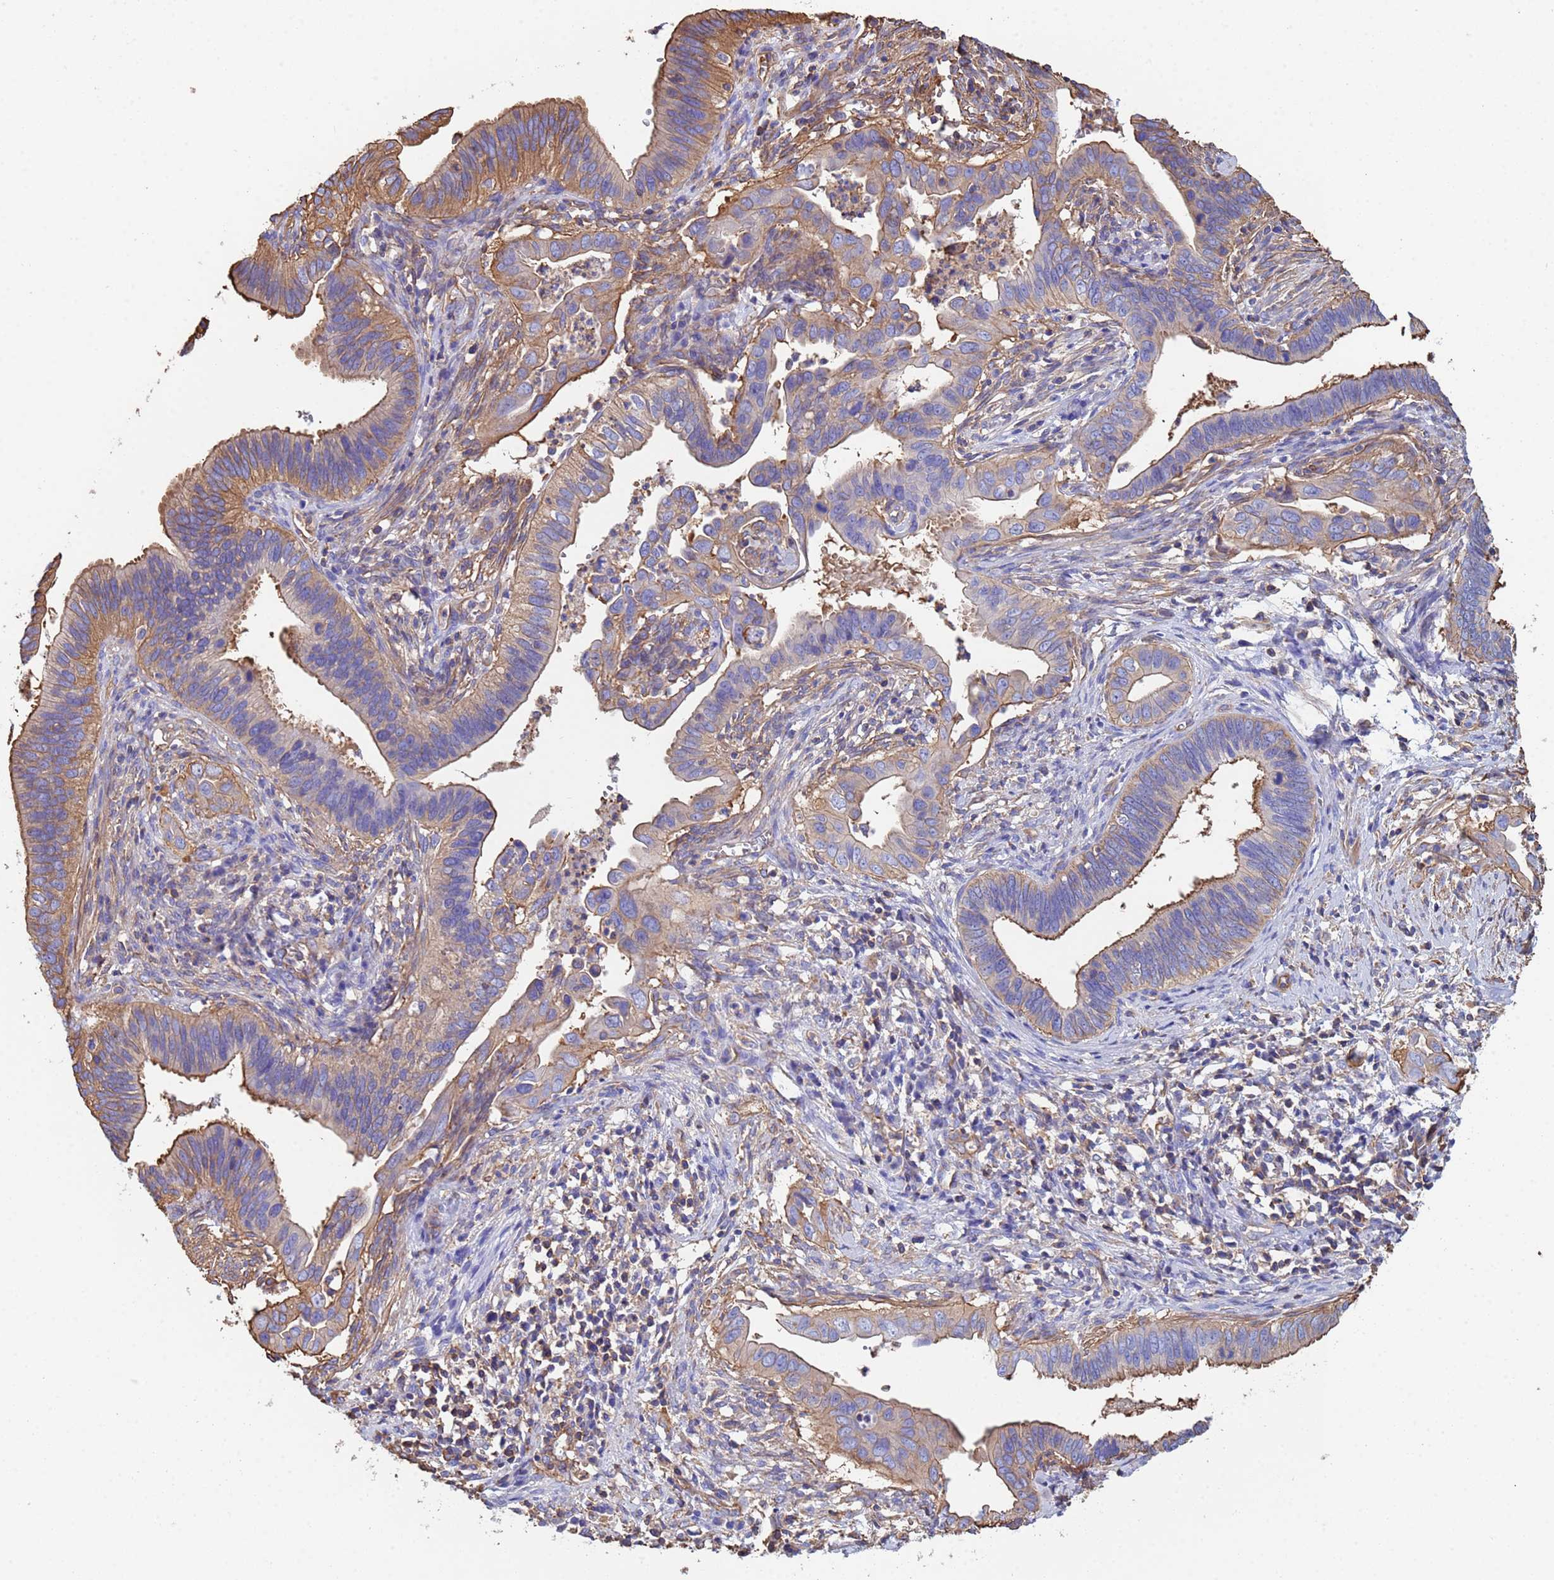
{"staining": {"intensity": "moderate", "quantity": "25%-75%", "location": "cytoplasmic/membranous"}, "tissue": "cervical cancer", "cell_type": "Tumor cells", "image_type": "cancer", "snomed": [{"axis": "morphology", "description": "Adenocarcinoma, NOS"}, {"axis": "topography", "description": "Cervix"}], "caption": "This photomicrograph demonstrates cervical cancer (adenocarcinoma) stained with IHC to label a protein in brown. The cytoplasmic/membranous of tumor cells show moderate positivity for the protein. Nuclei are counter-stained blue.", "gene": "MYL12A", "patient": {"sex": "female", "age": 42}}